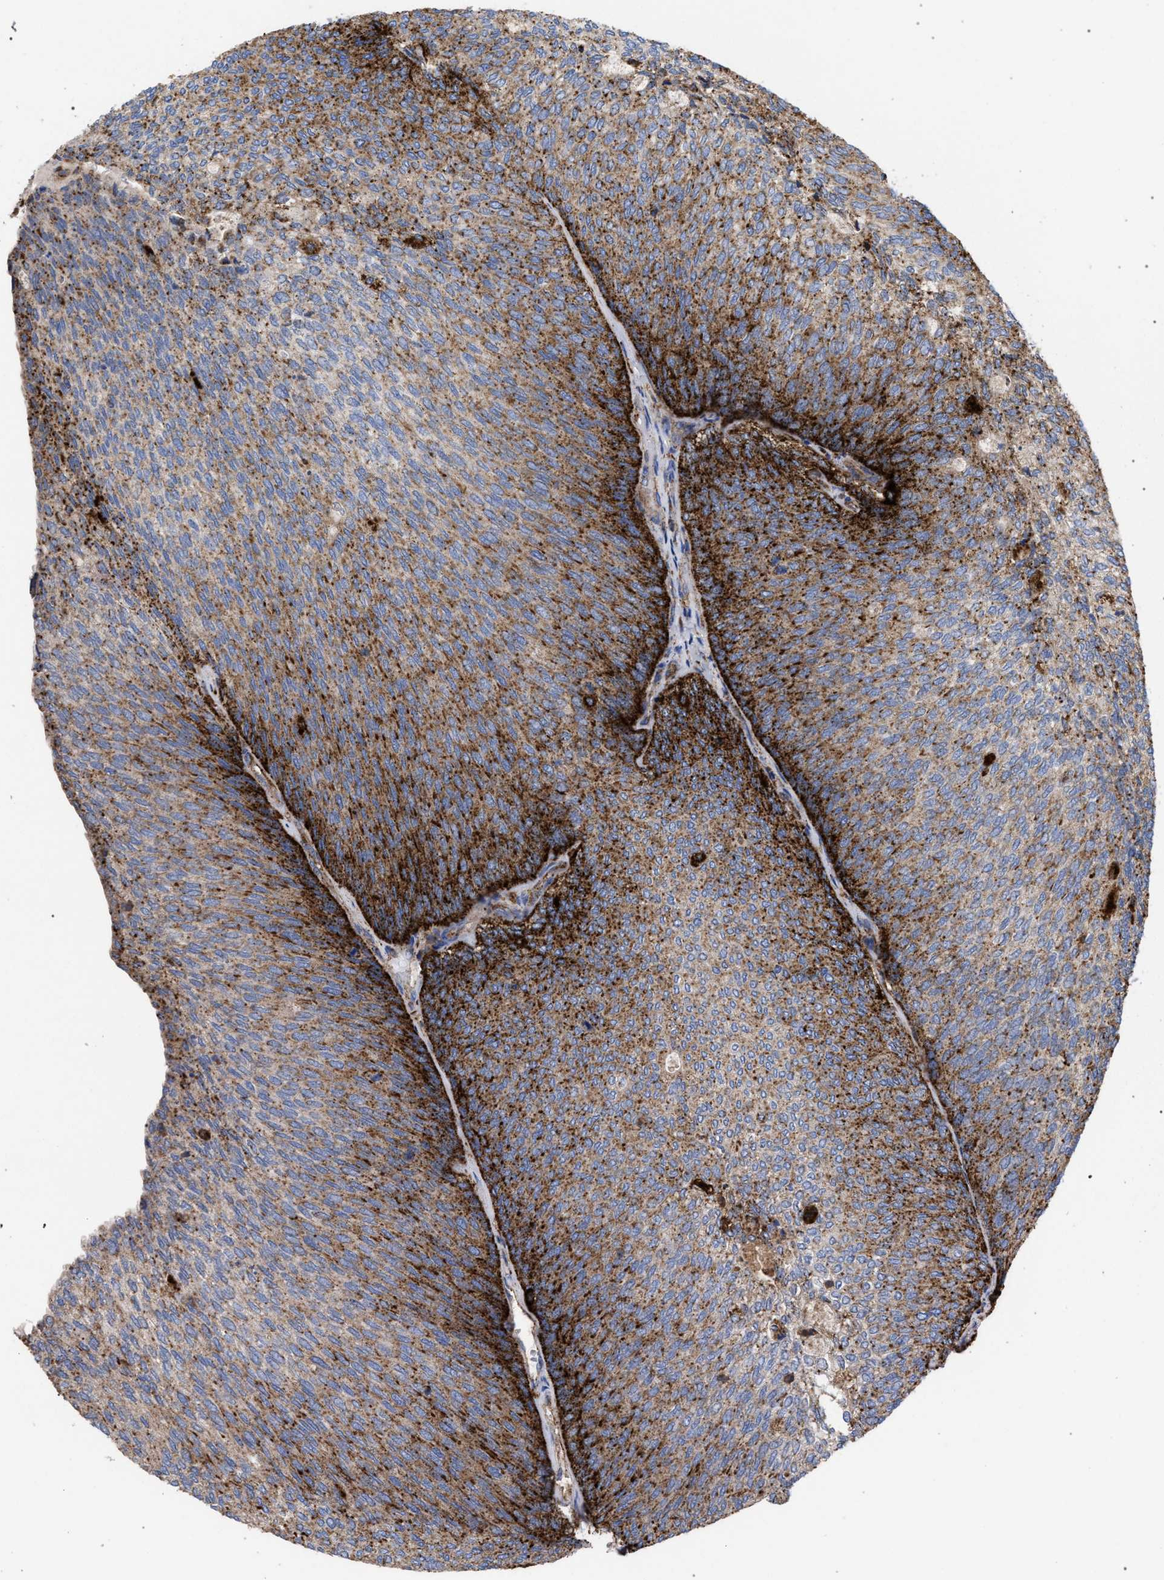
{"staining": {"intensity": "strong", "quantity": "25%-75%", "location": "cytoplasmic/membranous"}, "tissue": "urothelial cancer", "cell_type": "Tumor cells", "image_type": "cancer", "snomed": [{"axis": "morphology", "description": "Urothelial carcinoma, Low grade"}, {"axis": "topography", "description": "Urinary bladder"}], "caption": "Tumor cells show high levels of strong cytoplasmic/membranous staining in about 25%-75% of cells in urothelial cancer. The protein of interest is stained brown, and the nuclei are stained in blue (DAB IHC with brightfield microscopy, high magnification).", "gene": "PPT1", "patient": {"sex": "female", "age": 79}}